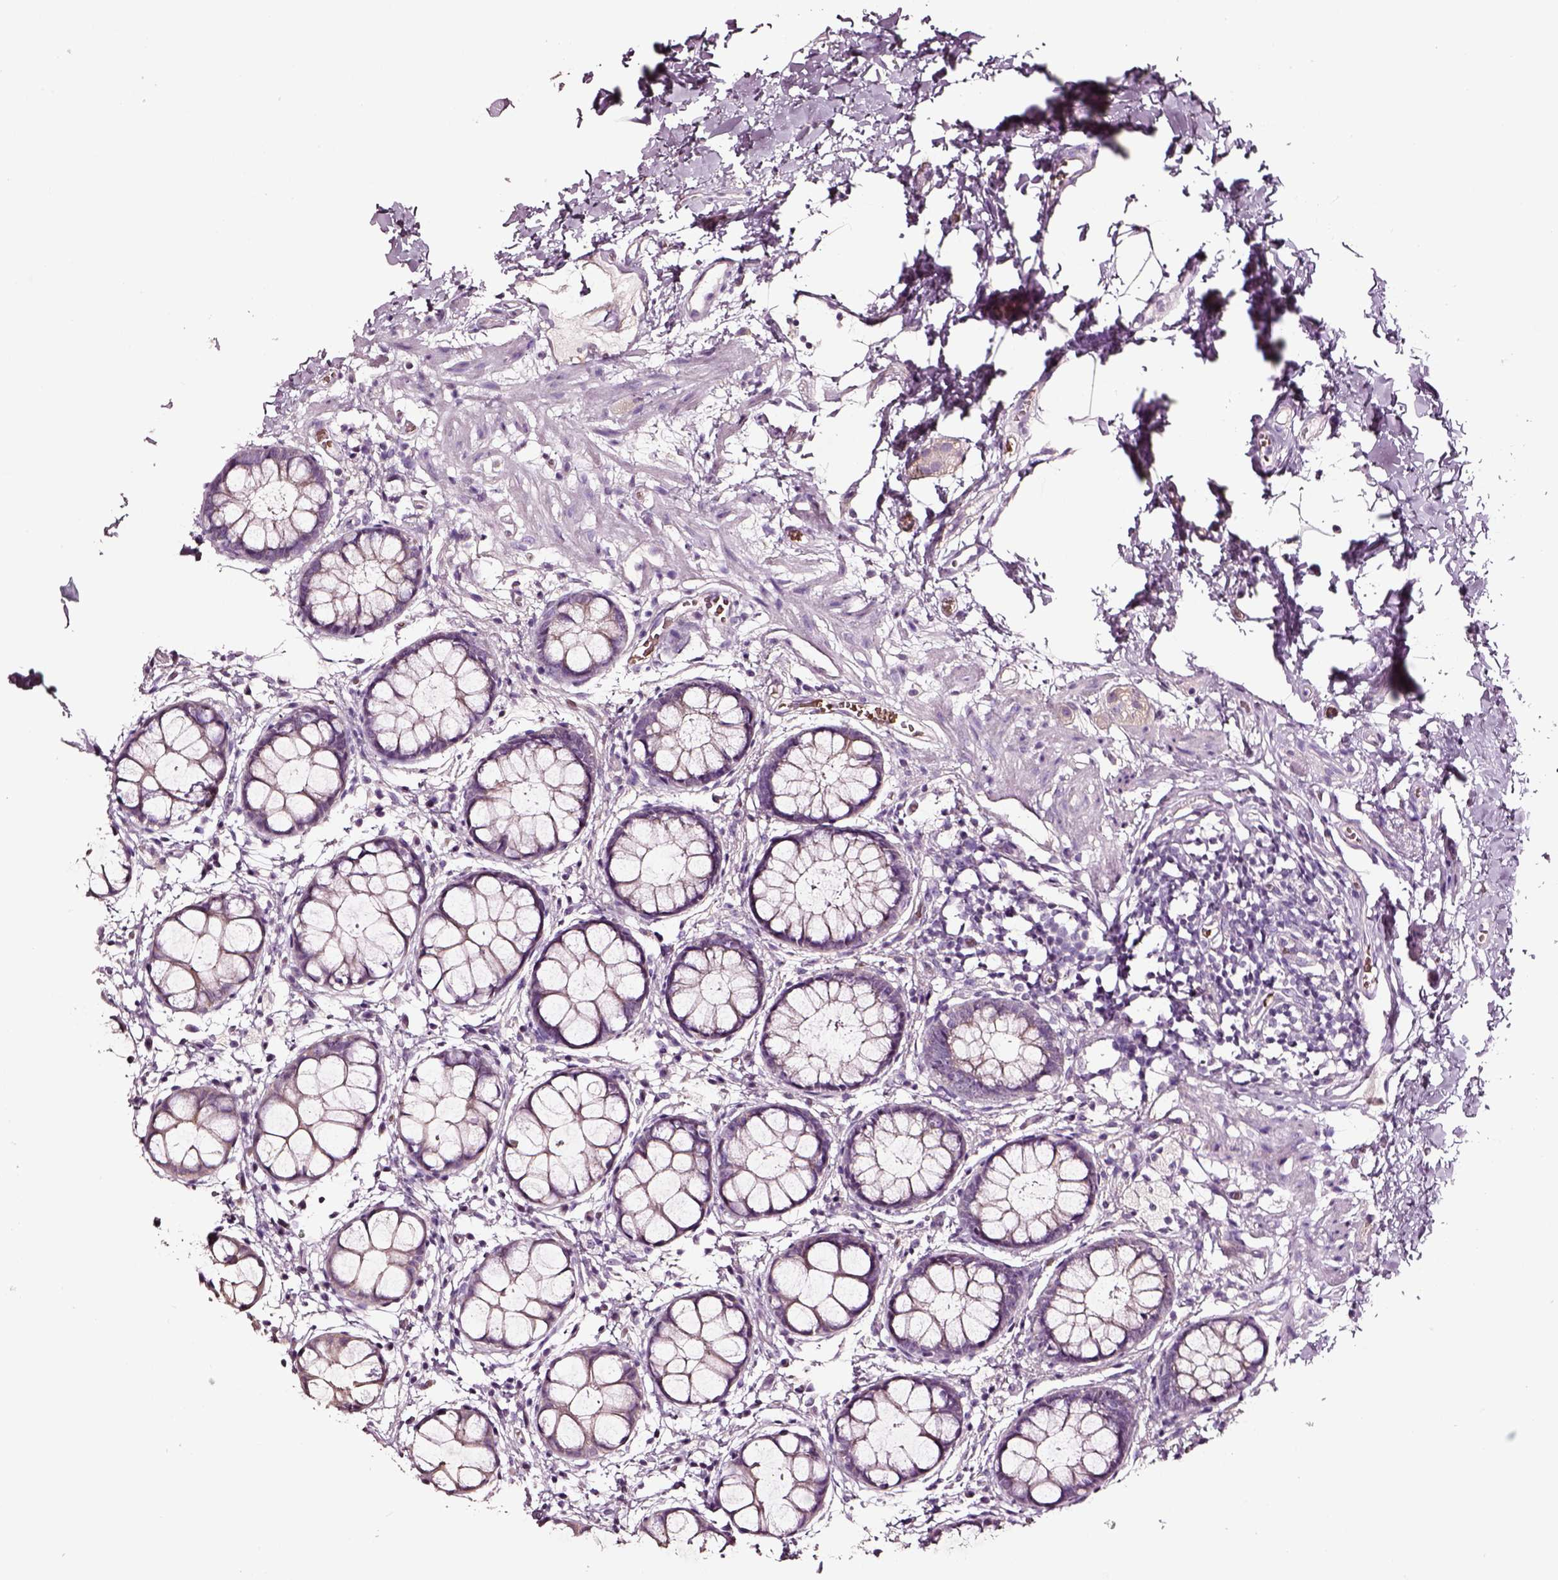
{"staining": {"intensity": "weak", "quantity": "<25%", "location": "cytoplasmic/membranous"}, "tissue": "rectum", "cell_type": "Glandular cells", "image_type": "normal", "snomed": [{"axis": "morphology", "description": "Normal tissue, NOS"}, {"axis": "topography", "description": "Rectum"}], "caption": "DAB immunohistochemical staining of unremarkable rectum demonstrates no significant expression in glandular cells.", "gene": "AADAT", "patient": {"sex": "female", "age": 62}}